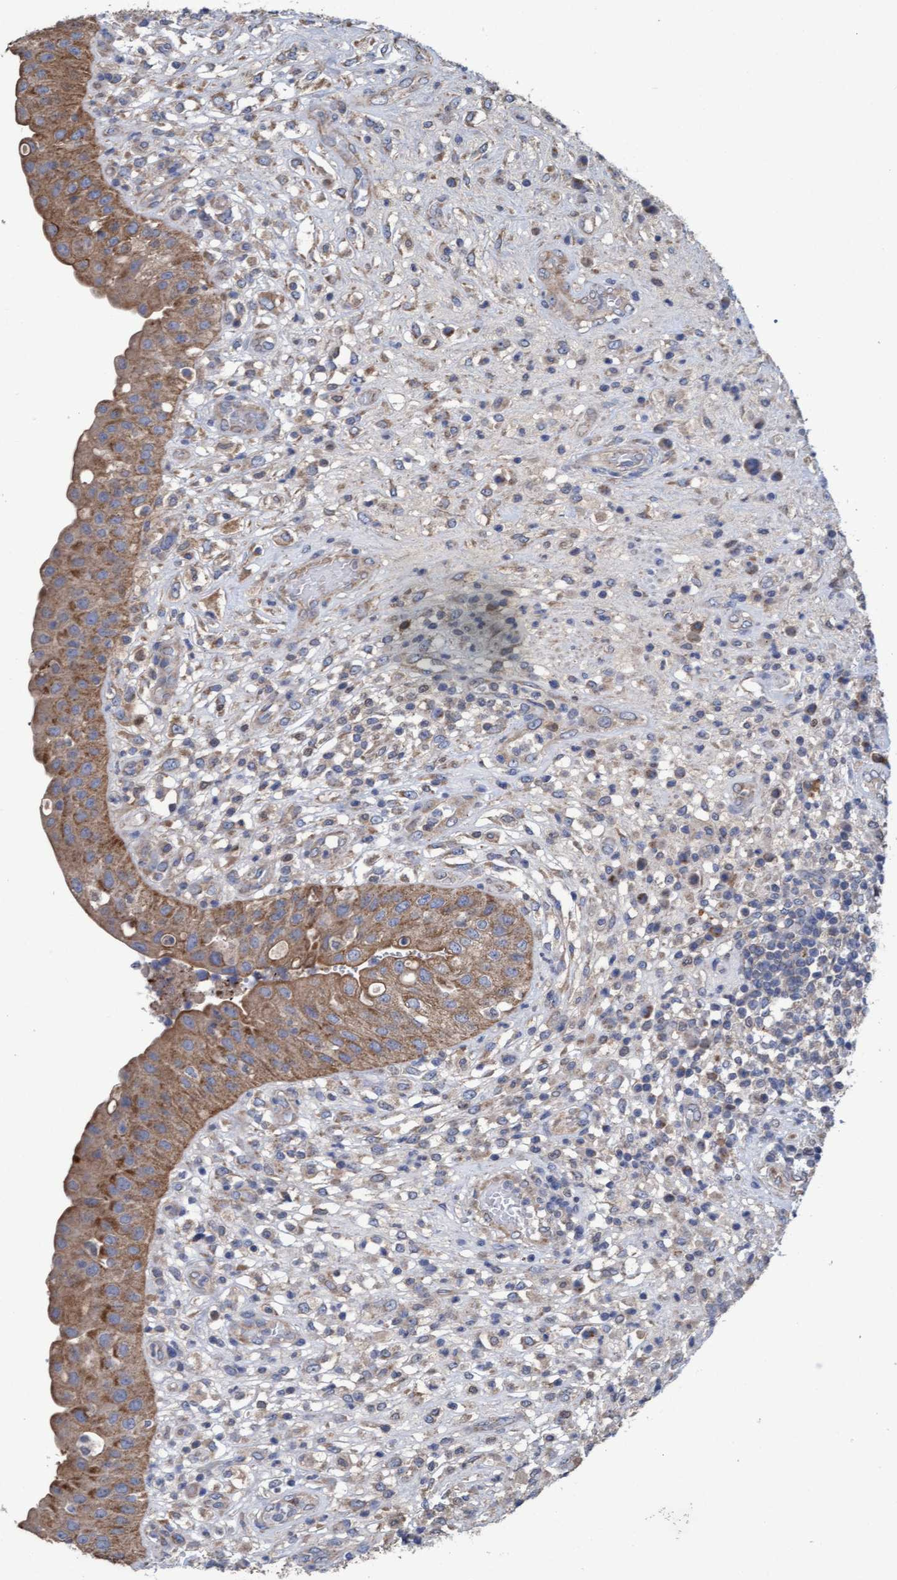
{"staining": {"intensity": "moderate", "quantity": ">75%", "location": "cytoplasmic/membranous"}, "tissue": "urinary bladder", "cell_type": "Urothelial cells", "image_type": "normal", "snomed": [{"axis": "morphology", "description": "Normal tissue, NOS"}, {"axis": "topography", "description": "Urinary bladder"}], "caption": "IHC photomicrograph of normal urinary bladder: urinary bladder stained using immunohistochemistry (IHC) exhibits medium levels of moderate protein expression localized specifically in the cytoplasmic/membranous of urothelial cells, appearing as a cytoplasmic/membranous brown color.", "gene": "MRPL38", "patient": {"sex": "female", "age": 62}}